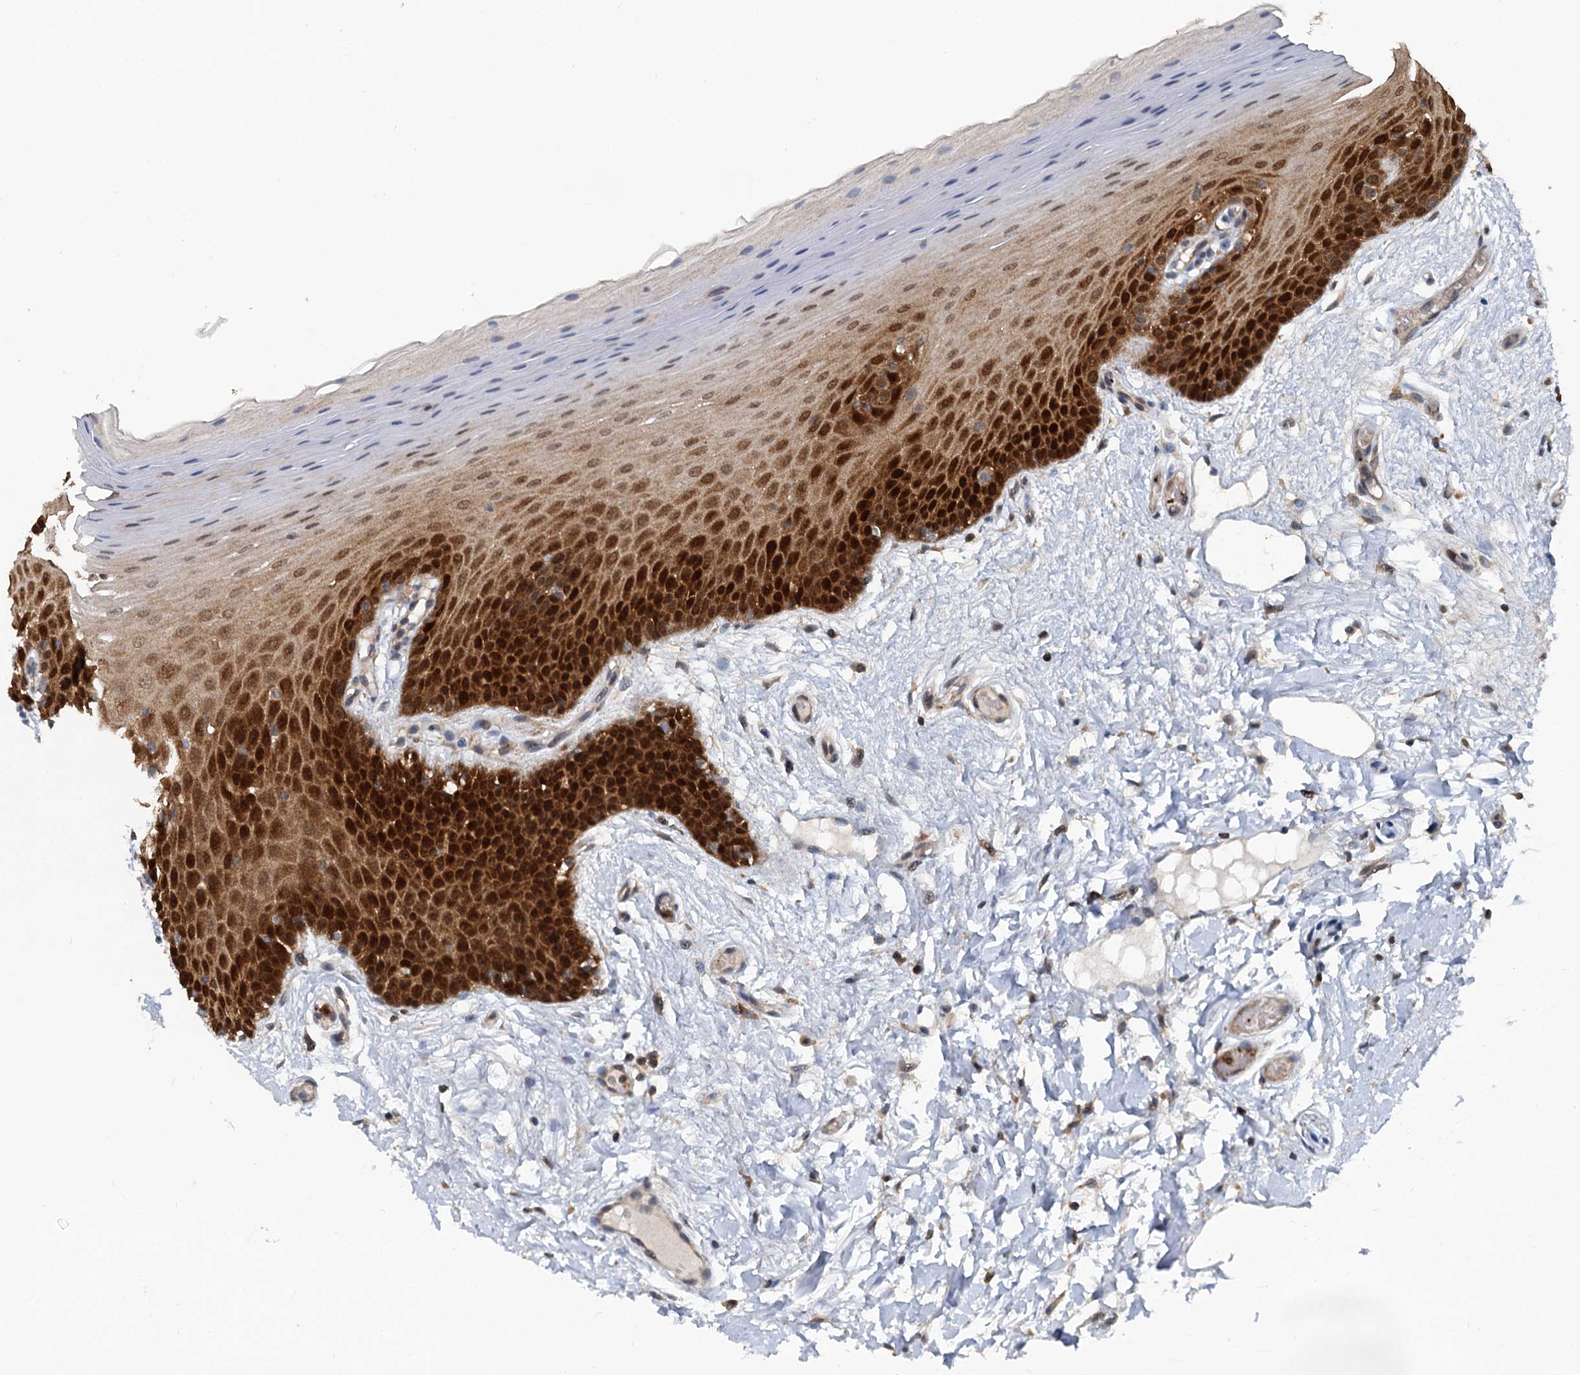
{"staining": {"intensity": "strong", "quantity": ">75%", "location": "cytoplasmic/membranous,nuclear"}, "tissue": "oral mucosa", "cell_type": "Squamous epithelial cells", "image_type": "normal", "snomed": [{"axis": "morphology", "description": "Normal tissue, NOS"}, {"axis": "topography", "description": "Oral tissue"}, {"axis": "topography", "description": "Tounge, NOS"}], "caption": "Oral mucosa stained with DAB immunohistochemistry shows high levels of strong cytoplasmic/membranous,nuclear staining in approximately >75% of squamous epithelial cells.", "gene": "GCLM", "patient": {"sex": "male", "age": 47}}